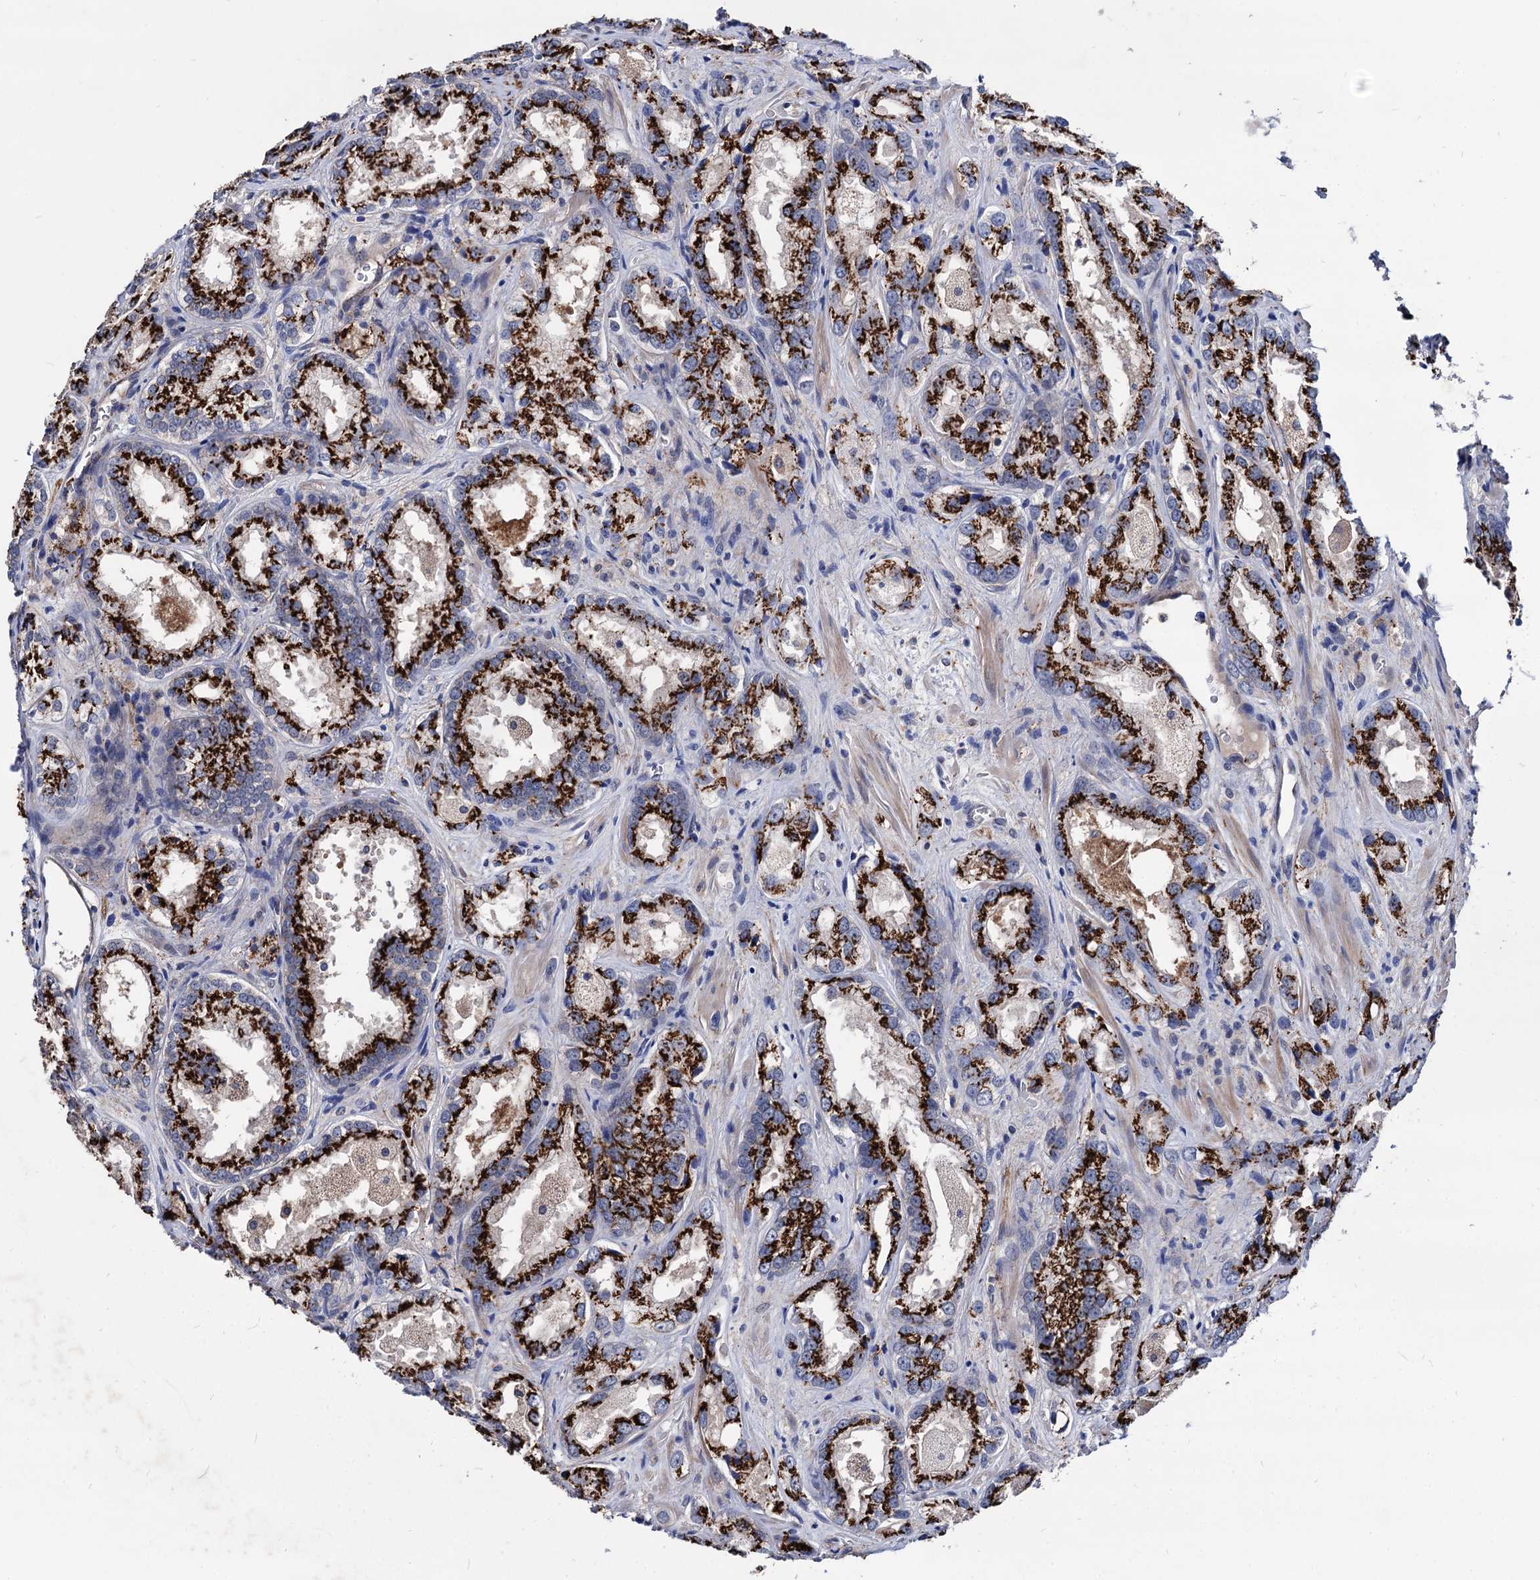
{"staining": {"intensity": "strong", "quantity": ">75%", "location": "cytoplasmic/membranous"}, "tissue": "prostate cancer", "cell_type": "Tumor cells", "image_type": "cancer", "snomed": [{"axis": "morphology", "description": "Adenocarcinoma, Low grade"}, {"axis": "topography", "description": "Prostate"}], "caption": "A brown stain labels strong cytoplasmic/membranous staining of a protein in prostate low-grade adenocarcinoma tumor cells.", "gene": "ESD", "patient": {"sex": "male", "age": 47}}